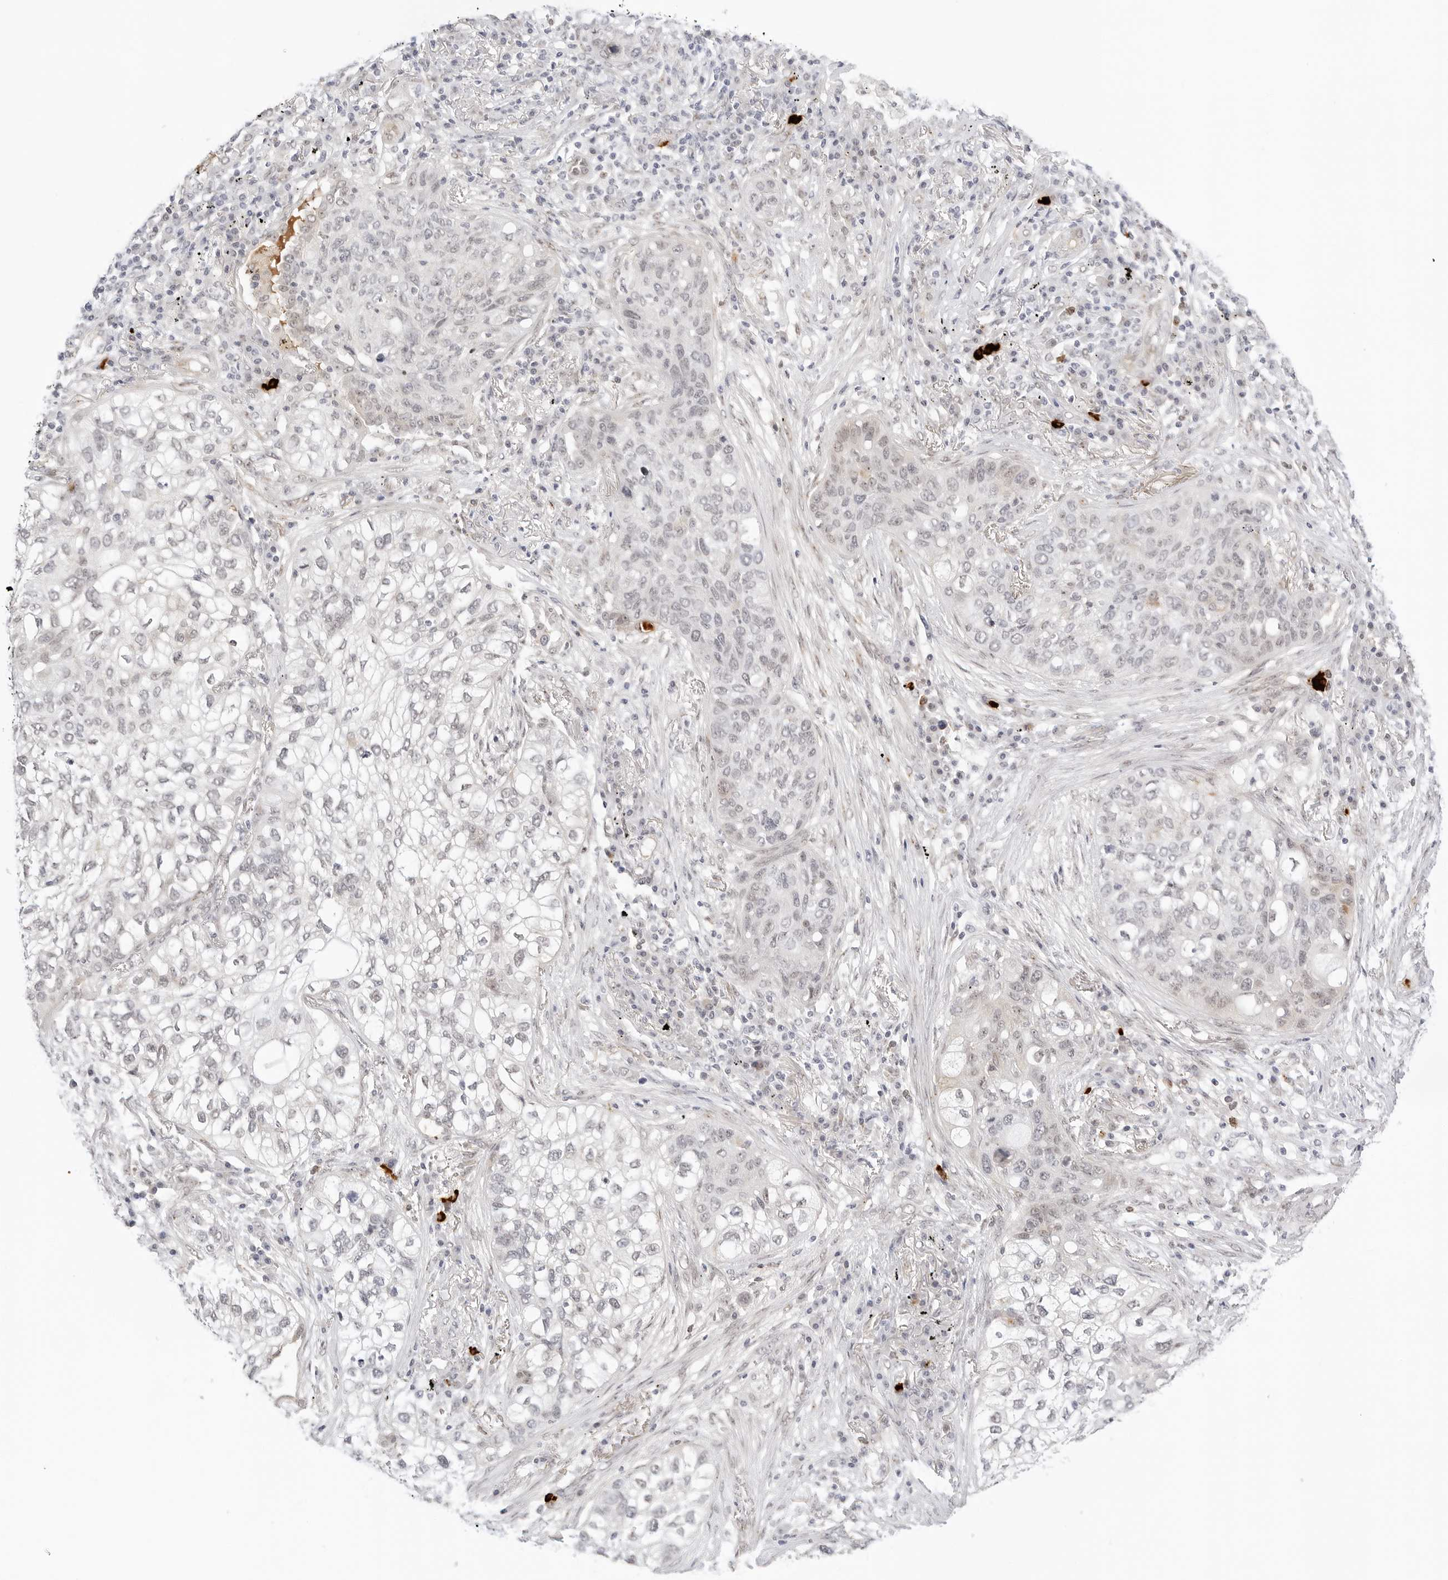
{"staining": {"intensity": "negative", "quantity": "none", "location": "none"}, "tissue": "lung cancer", "cell_type": "Tumor cells", "image_type": "cancer", "snomed": [{"axis": "morphology", "description": "Squamous cell carcinoma, NOS"}, {"axis": "topography", "description": "Lung"}], "caption": "The image demonstrates no significant staining in tumor cells of lung cancer. (Stains: DAB immunohistochemistry with hematoxylin counter stain, Microscopy: brightfield microscopy at high magnification).", "gene": "HIPK3", "patient": {"sex": "female", "age": 63}}